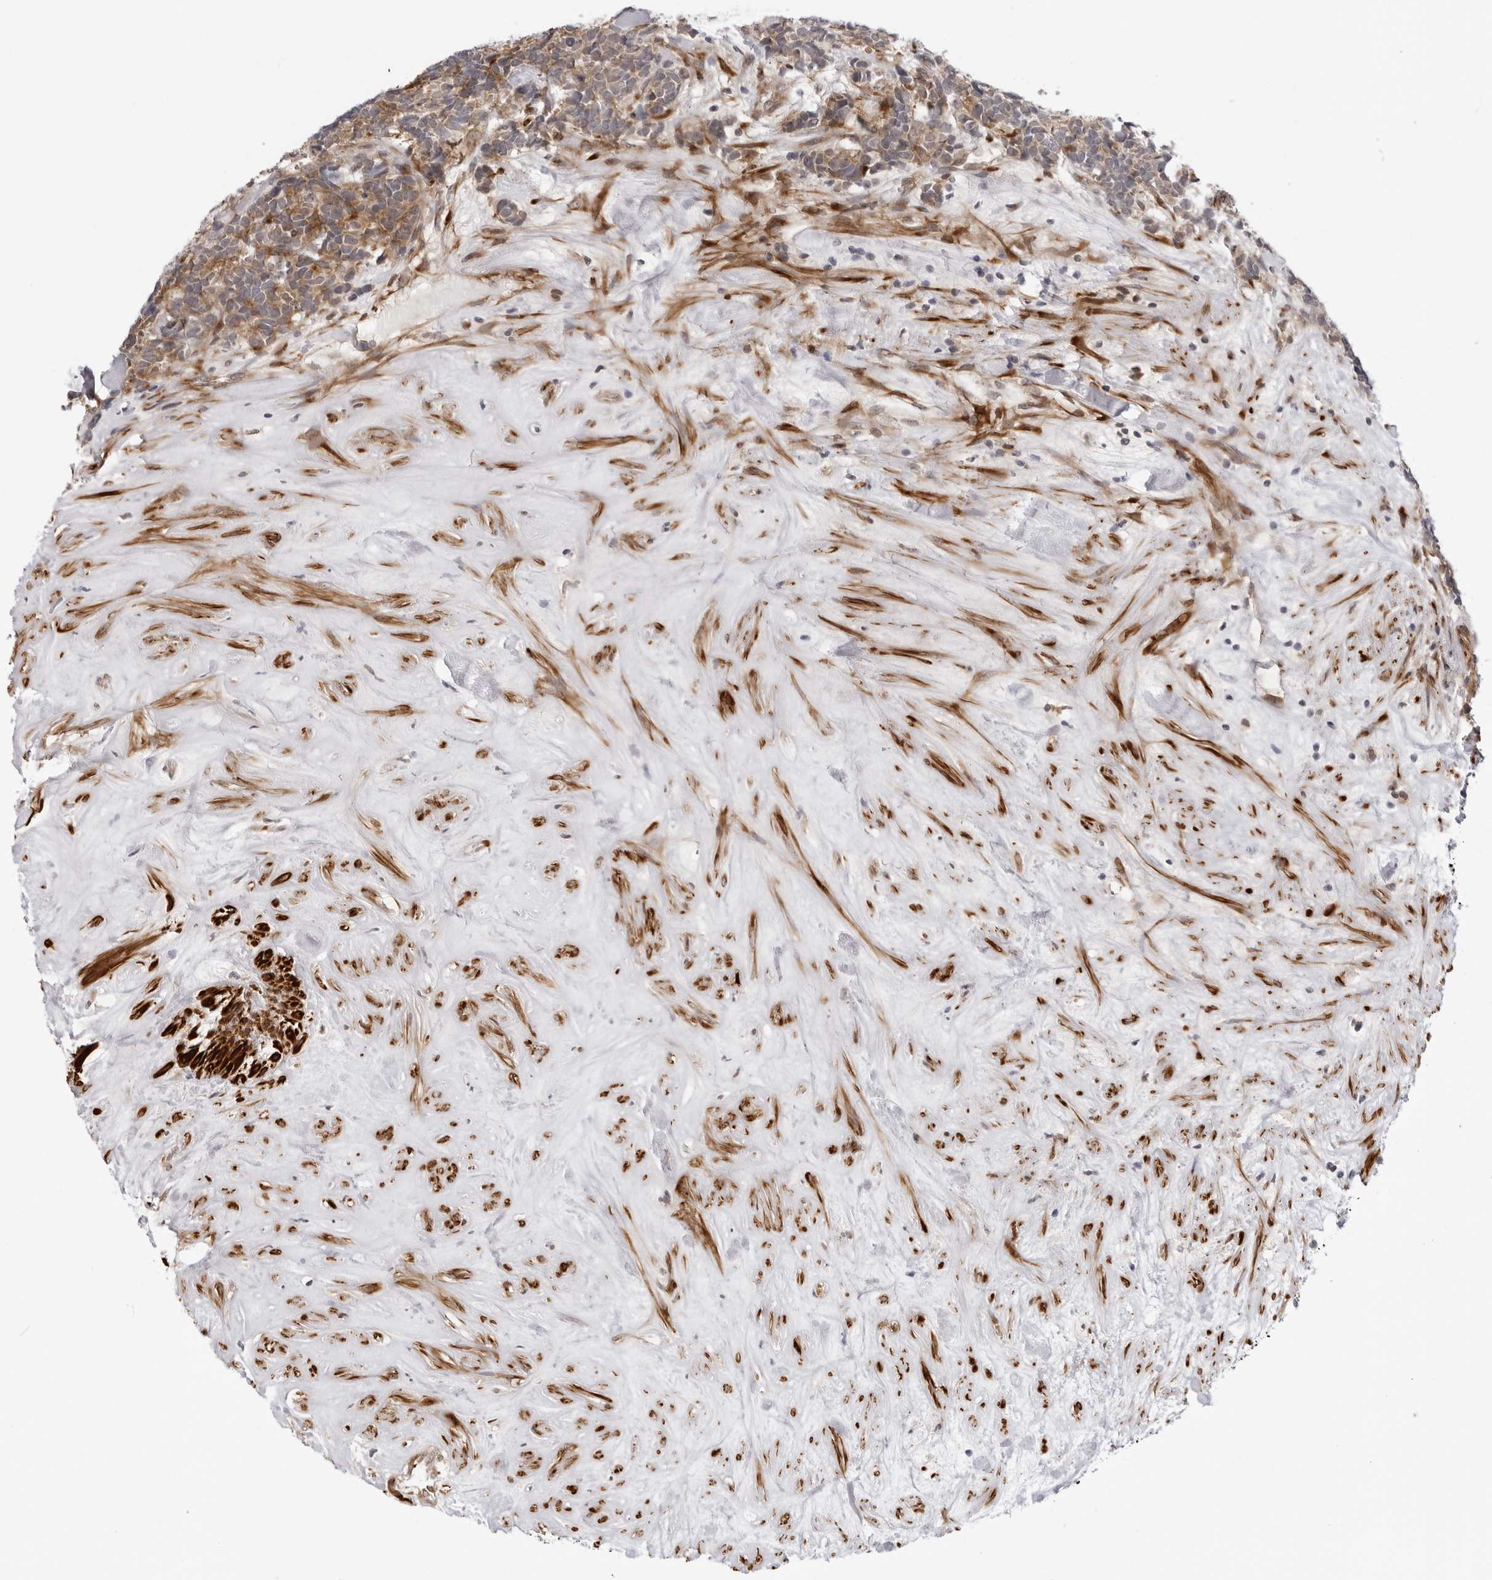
{"staining": {"intensity": "moderate", "quantity": ">75%", "location": "cytoplasmic/membranous"}, "tissue": "carcinoid", "cell_type": "Tumor cells", "image_type": "cancer", "snomed": [{"axis": "morphology", "description": "Carcinoma, NOS"}, {"axis": "morphology", "description": "Carcinoid, malignant, NOS"}, {"axis": "topography", "description": "Urinary bladder"}], "caption": "Human carcinoid stained with a brown dye reveals moderate cytoplasmic/membranous positive expression in approximately >75% of tumor cells.", "gene": "SRGAP2", "patient": {"sex": "male", "age": 57}}